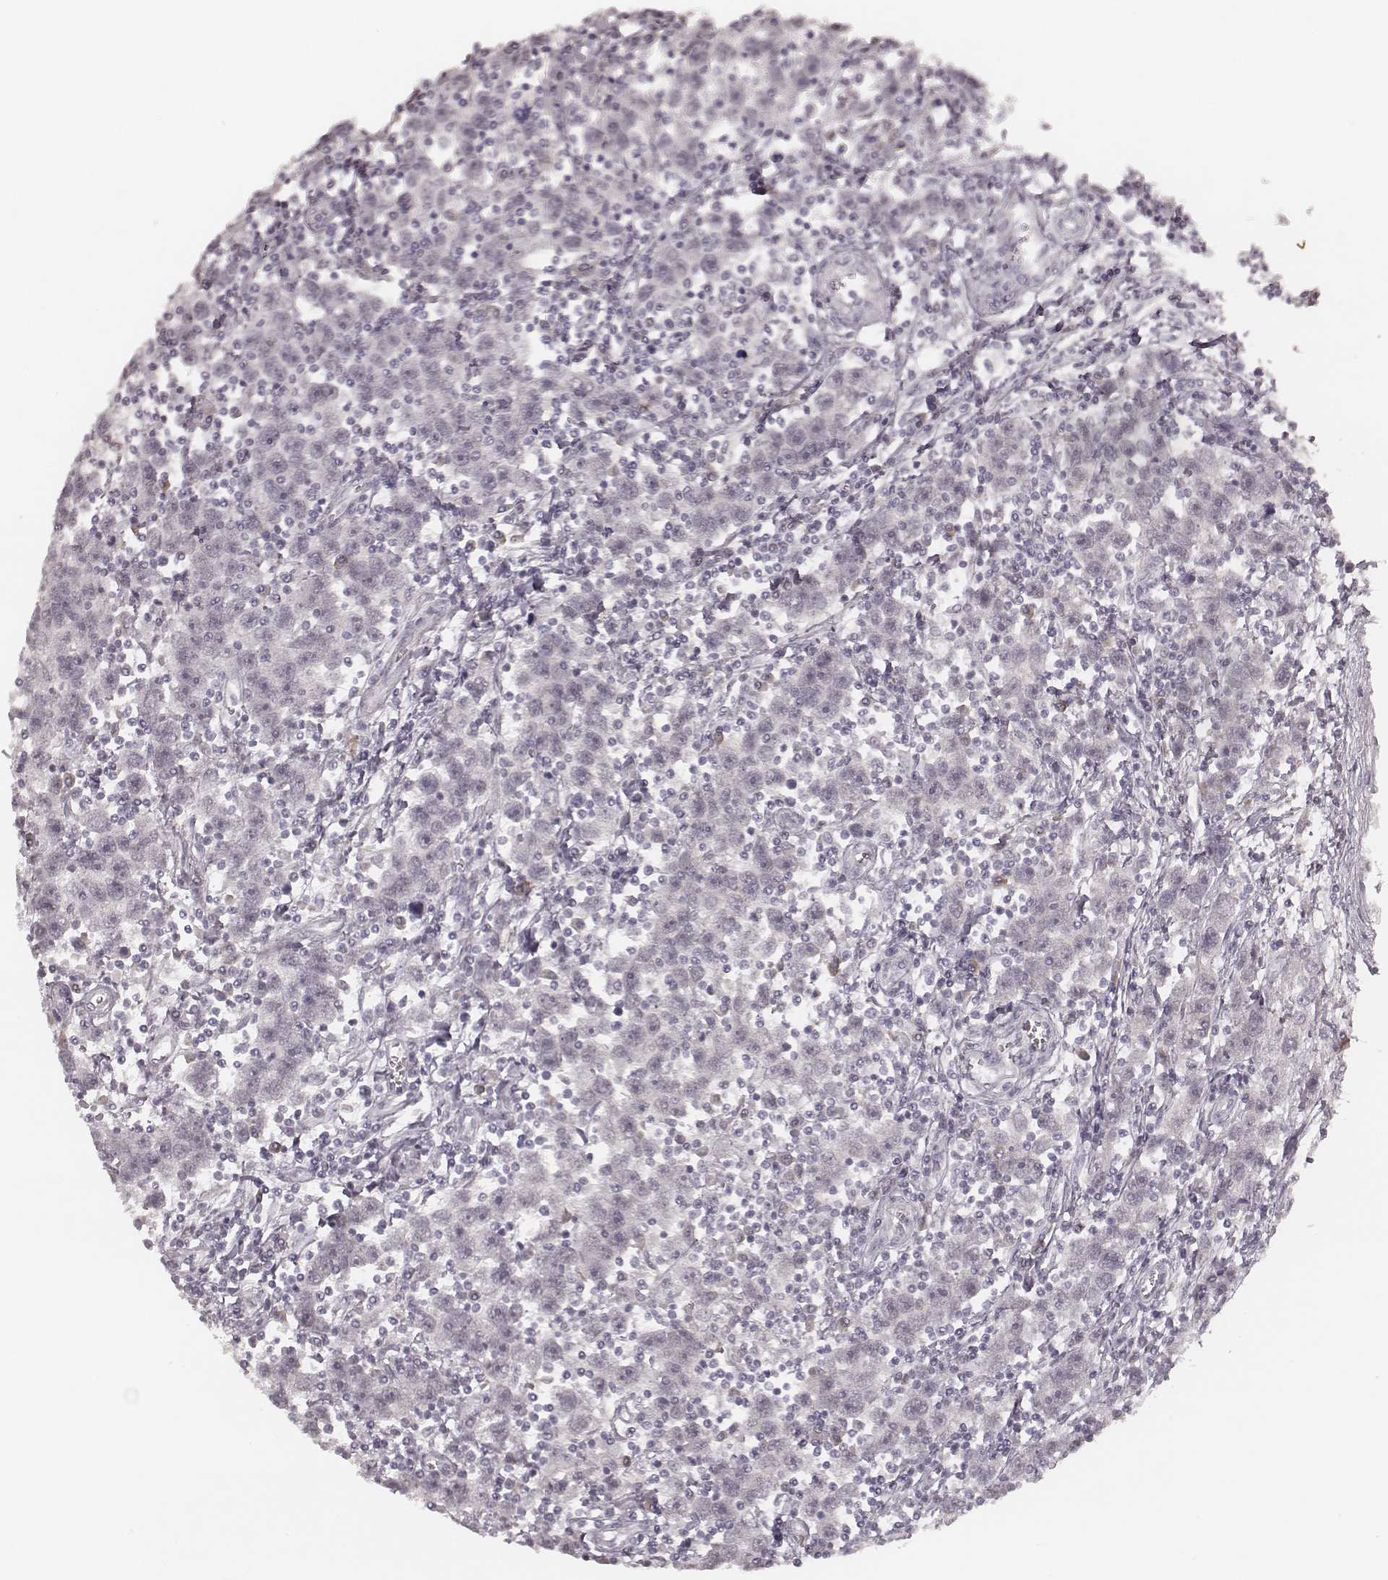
{"staining": {"intensity": "negative", "quantity": "none", "location": "none"}, "tissue": "testis cancer", "cell_type": "Tumor cells", "image_type": "cancer", "snomed": [{"axis": "morphology", "description": "Seminoma, NOS"}, {"axis": "topography", "description": "Testis"}], "caption": "IHC micrograph of neoplastic tissue: testis cancer (seminoma) stained with DAB (3,3'-diaminobenzidine) reveals no significant protein staining in tumor cells. The staining is performed using DAB brown chromogen with nuclei counter-stained in using hematoxylin.", "gene": "MSX1", "patient": {"sex": "male", "age": 30}}